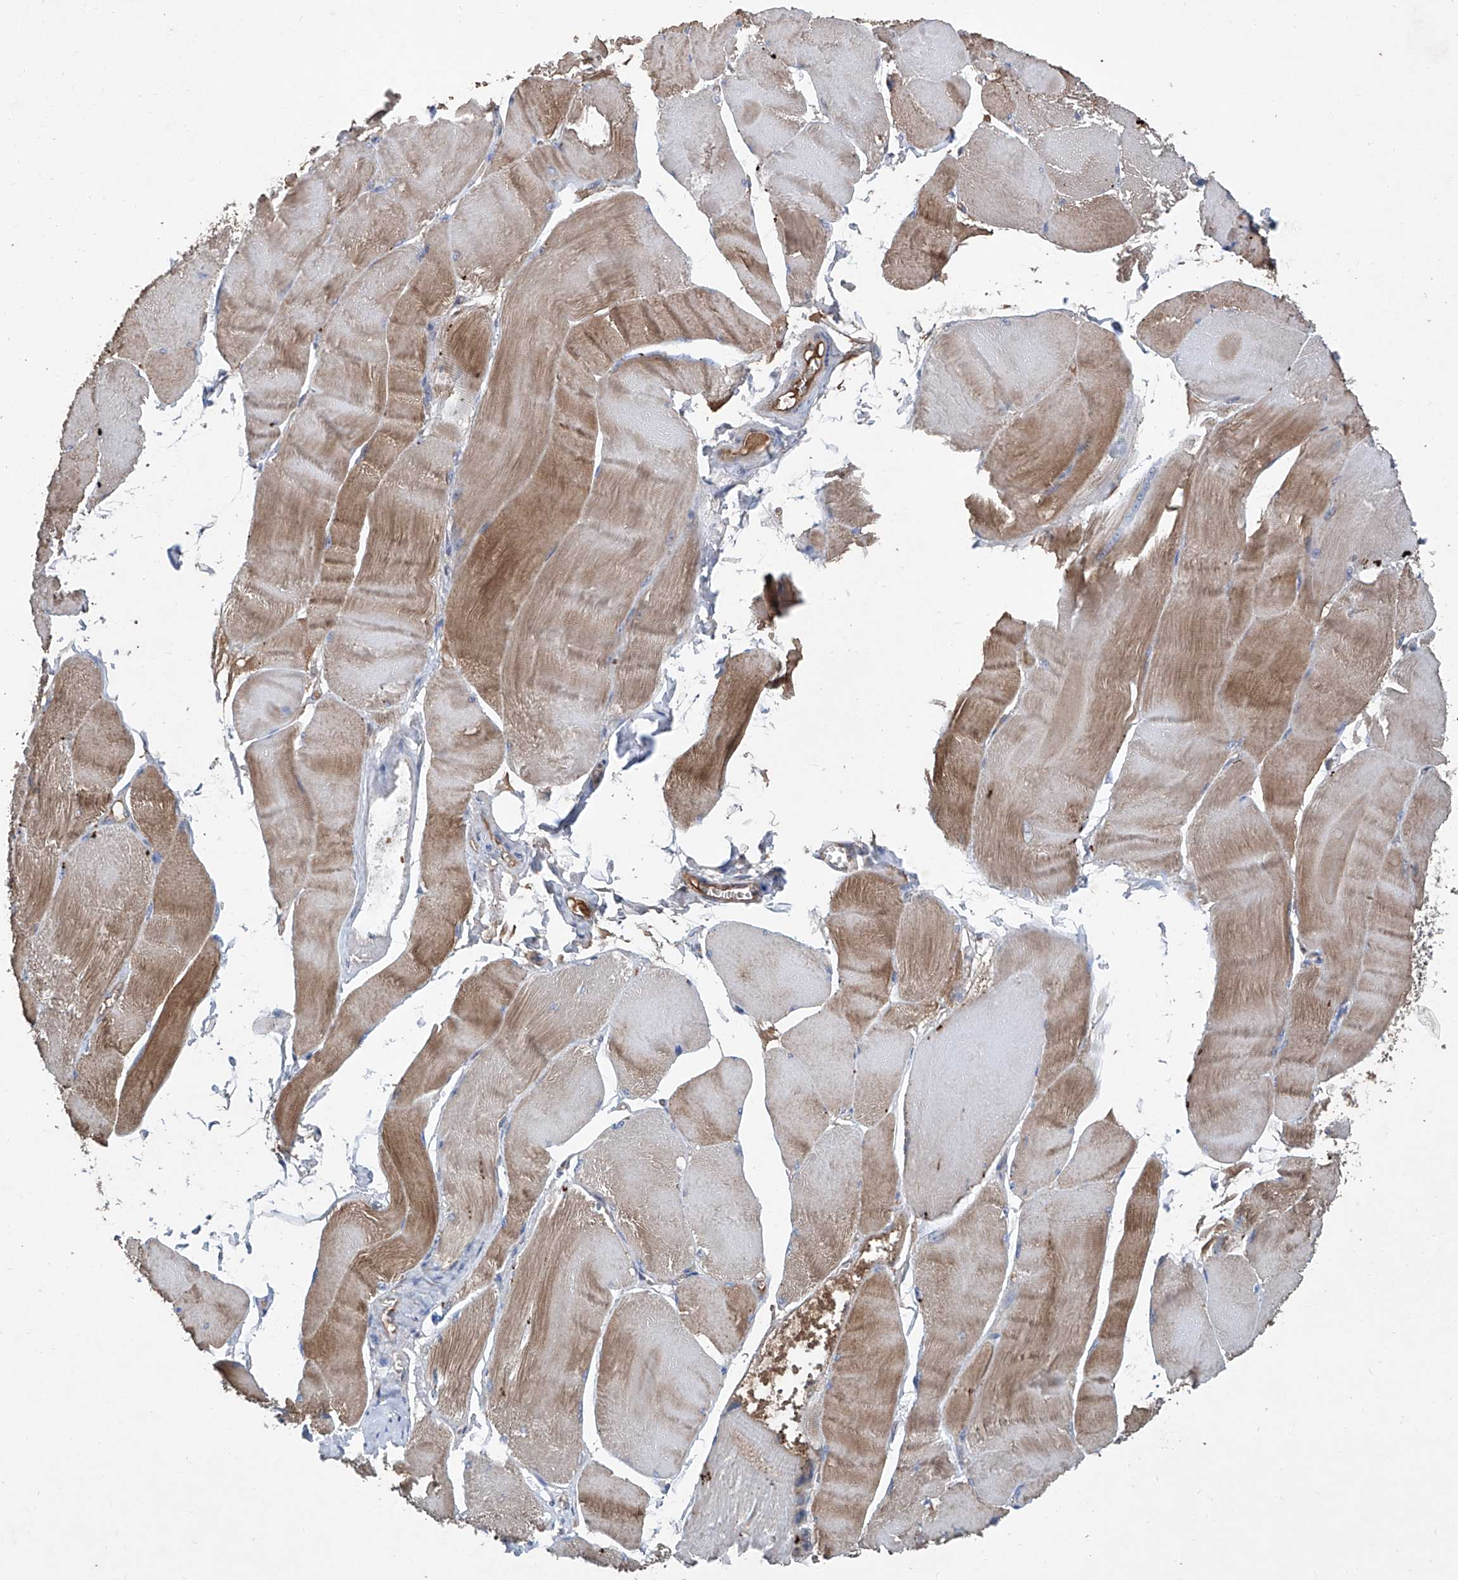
{"staining": {"intensity": "moderate", "quantity": ">75%", "location": "cytoplasmic/membranous"}, "tissue": "skeletal muscle", "cell_type": "Myocytes", "image_type": "normal", "snomed": [{"axis": "morphology", "description": "Normal tissue, NOS"}, {"axis": "morphology", "description": "Basal cell carcinoma"}, {"axis": "topography", "description": "Skeletal muscle"}], "caption": "Brown immunohistochemical staining in benign human skeletal muscle reveals moderate cytoplasmic/membranous staining in about >75% of myocytes.", "gene": "ASCC3", "patient": {"sex": "female", "age": 64}}